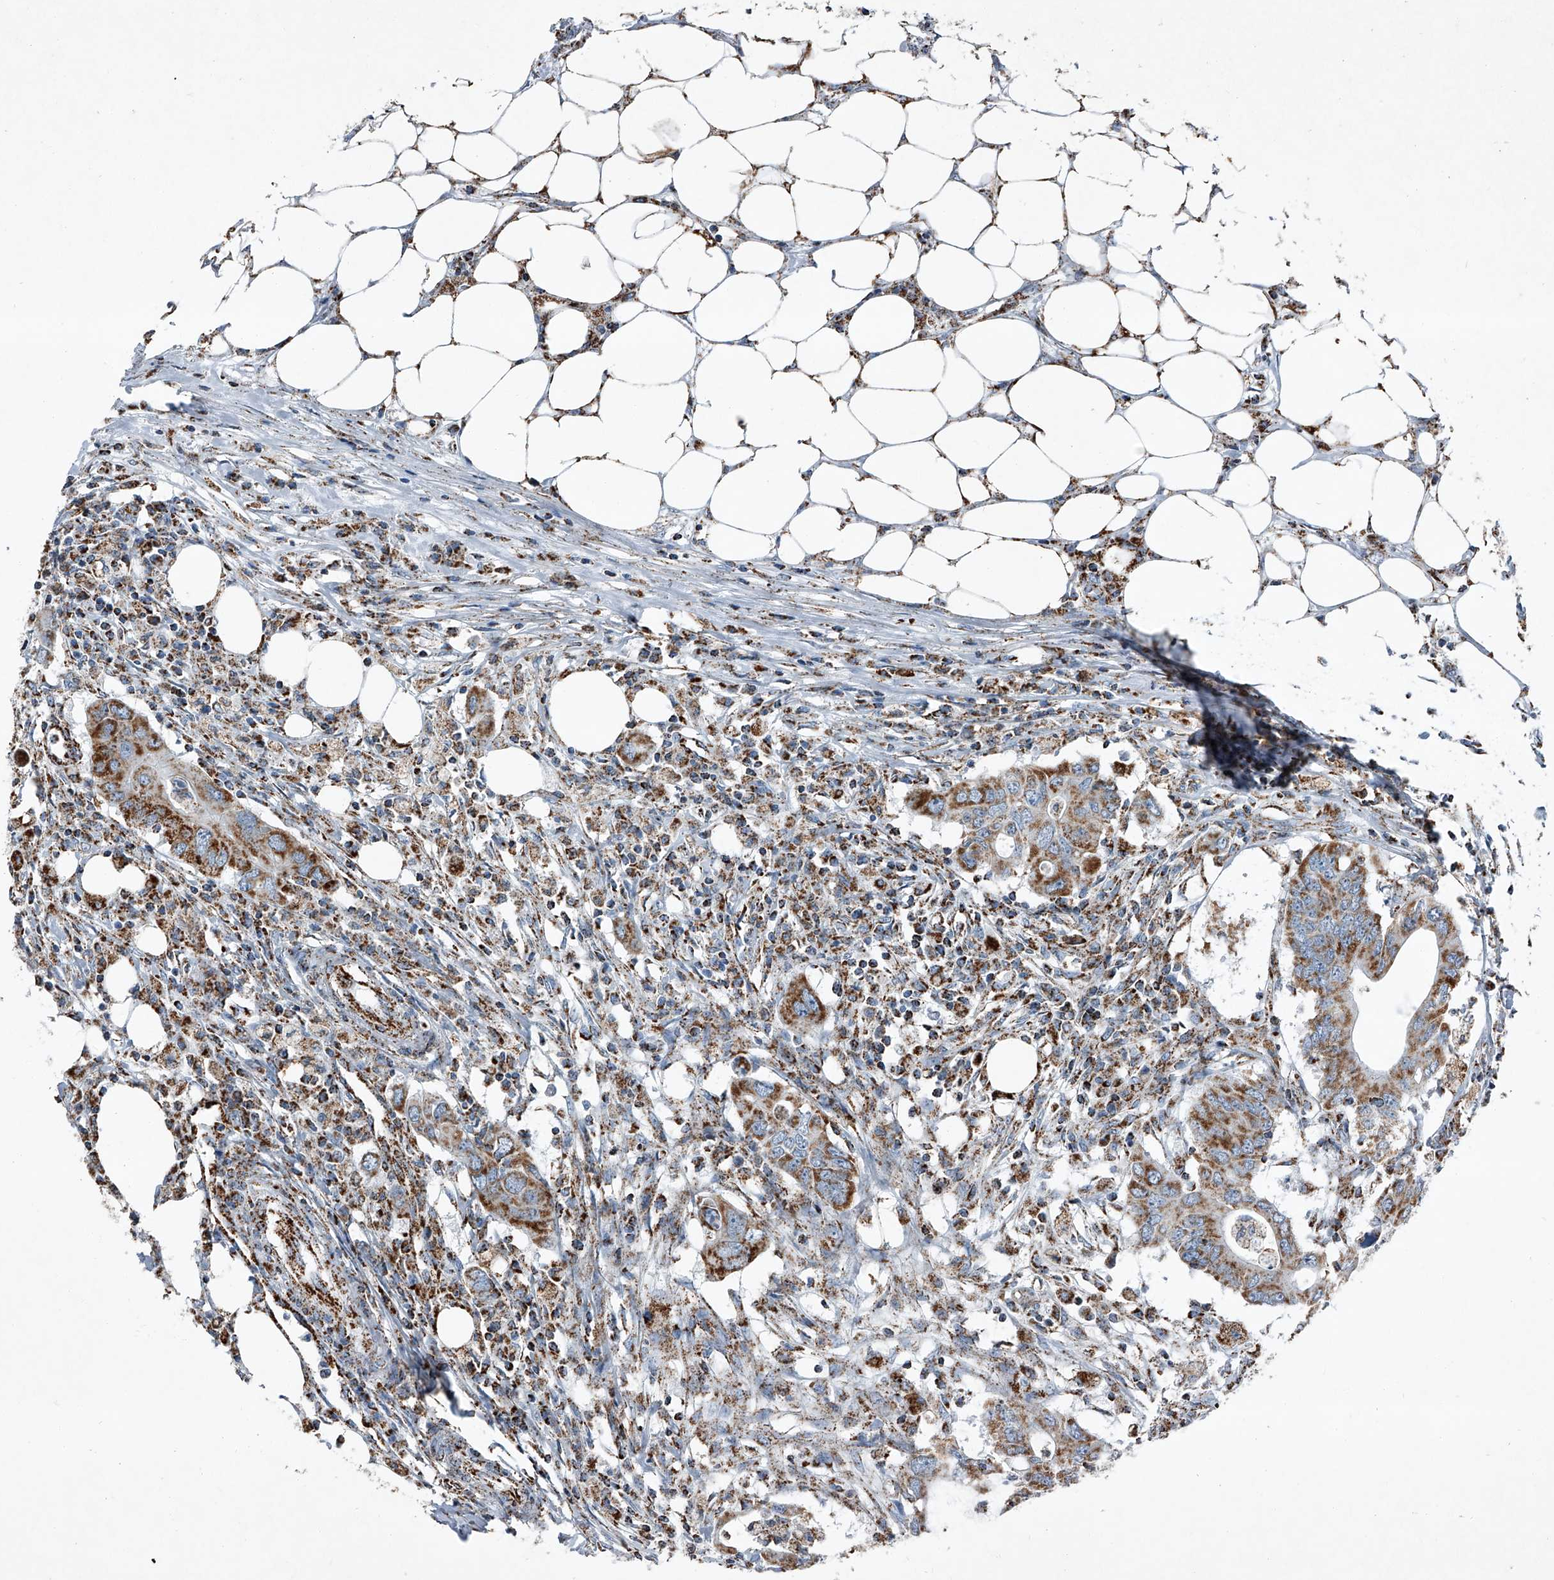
{"staining": {"intensity": "strong", "quantity": ">75%", "location": "cytoplasmic/membranous"}, "tissue": "colorectal cancer", "cell_type": "Tumor cells", "image_type": "cancer", "snomed": [{"axis": "morphology", "description": "Adenocarcinoma, NOS"}, {"axis": "topography", "description": "Colon"}], "caption": "High-magnification brightfield microscopy of colorectal cancer (adenocarcinoma) stained with DAB (3,3'-diaminobenzidine) (brown) and counterstained with hematoxylin (blue). tumor cells exhibit strong cytoplasmic/membranous staining is seen in approximately>75% of cells.", "gene": "CHRNA7", "patient": {"sex": "male", "age": 71}}